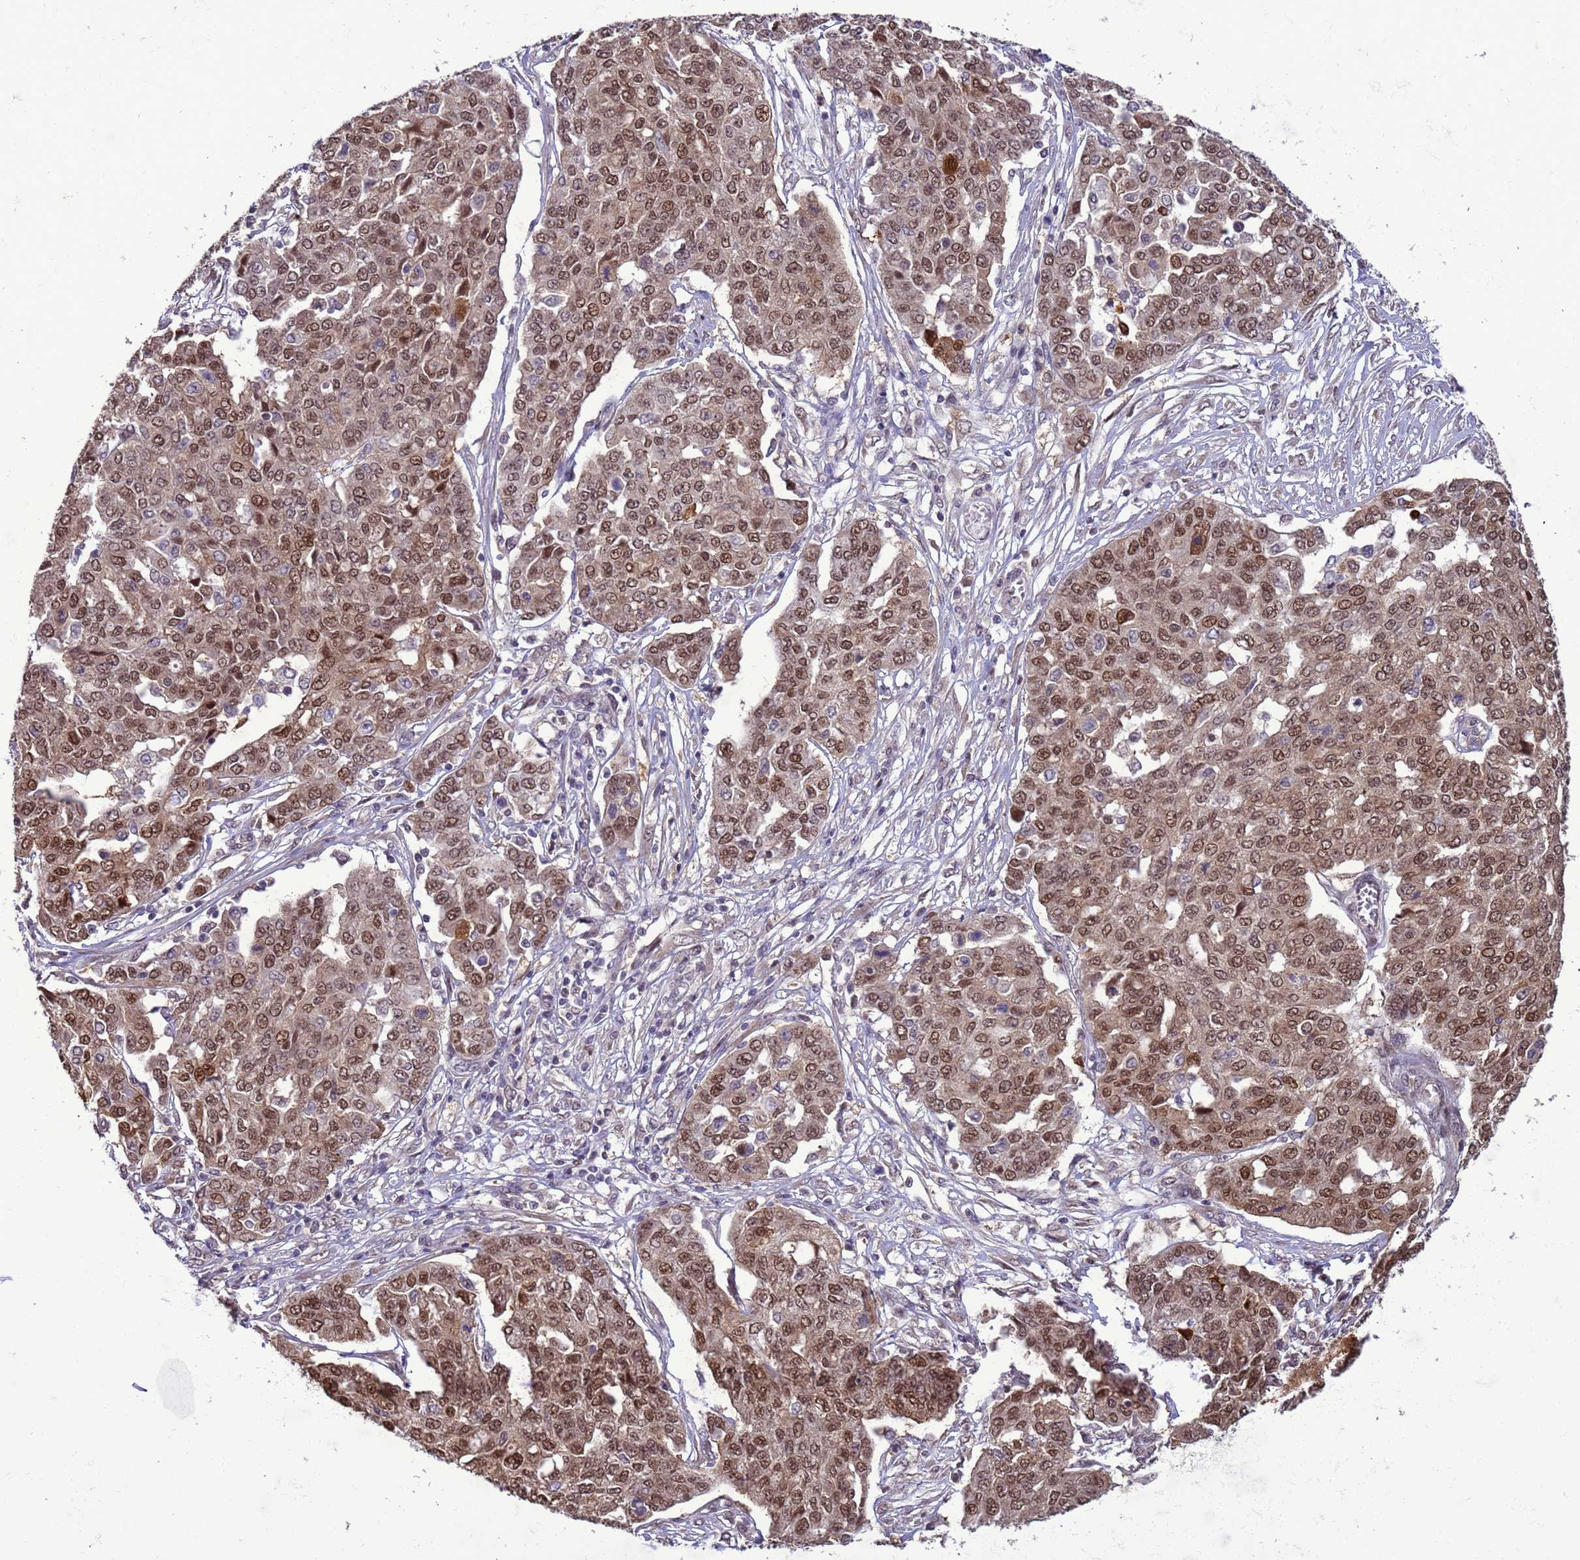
{"staining": {"intensity": "moderate", "quantity": ">75%", "location": "nuclear"}, "tissue": "ovarian cancer", "cell_type": "Tumor cells", "image_type": "cancer", "snomed": [{"axis": "morphology", "description": "Cystadenocarcinoma, serous, NOS"}, {"axis": "topography", "description": "Soft tissue"}, {"axis": "topography", "description": "Ovary"}], "caption": "The photomicrograph exhibits immunohistochemical staining of serous cystadenocarcinoma (ovarian). There is moderate nuclear expression is appreciated in about >75% of tumor cells.", "gene": "ZBTB5", "patient": {"sex": "female", "age": 57}}